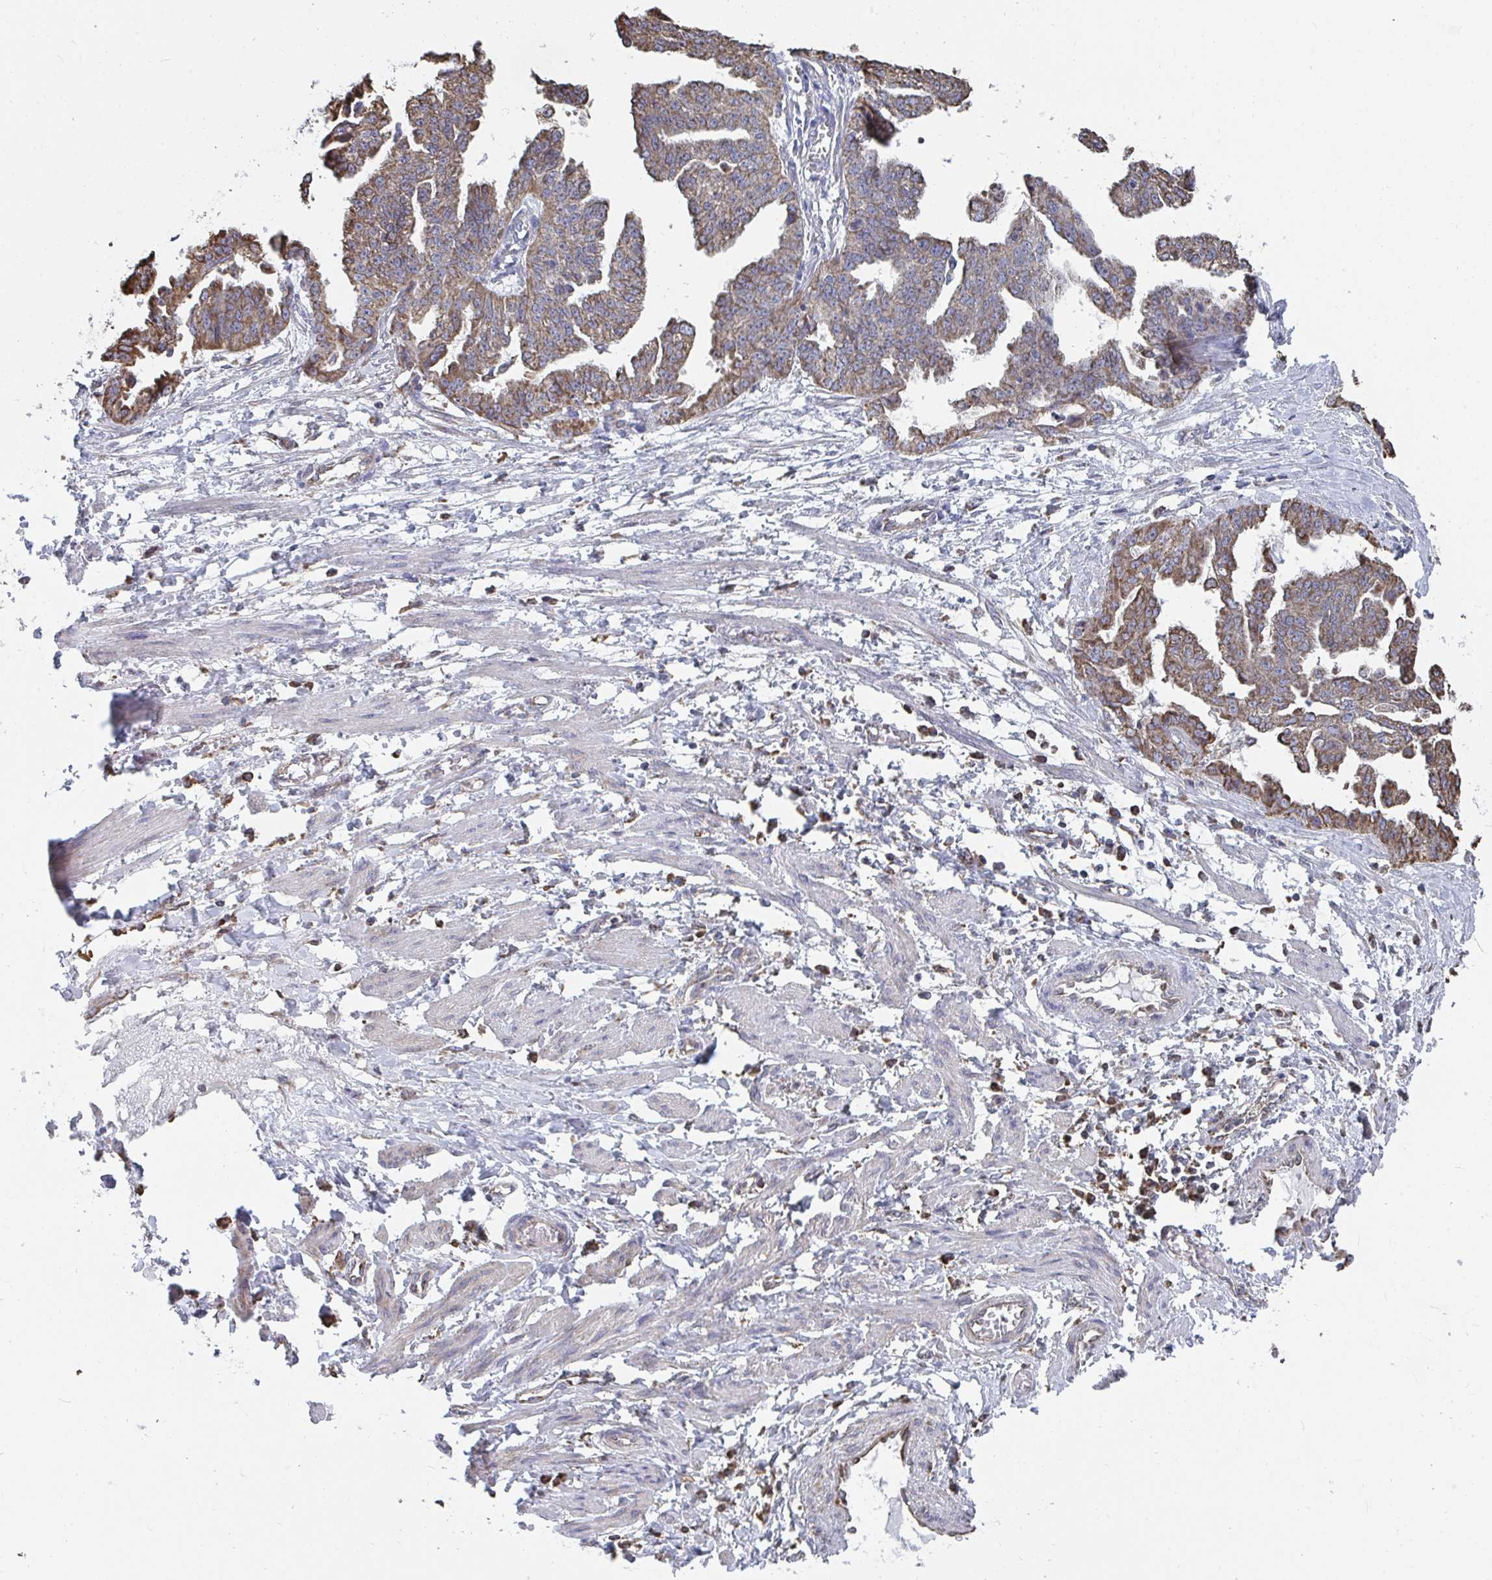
{"staining": {"intensity": "moderate", "quantity": ">75%", "location": "cytoplasmic/membranous"}, "tissue": "ovarian cancer", "cell_type": "Tumor cells", "image_type": "cancer", "snomed": [{"axis": "morphology", "description": "Cystadenocarcinoma, serous, NOS"}, {"axis": "topography", "description": "Ovary"}], "caption": "A micrograph of ovarian serous cystadenocarcinoma stained for a protein reveals moderate cytoplasmic/membranous brown staining in tumor cells.", "gene": "ELAVL1", "patient": {"sex": "female", "age": 58}}